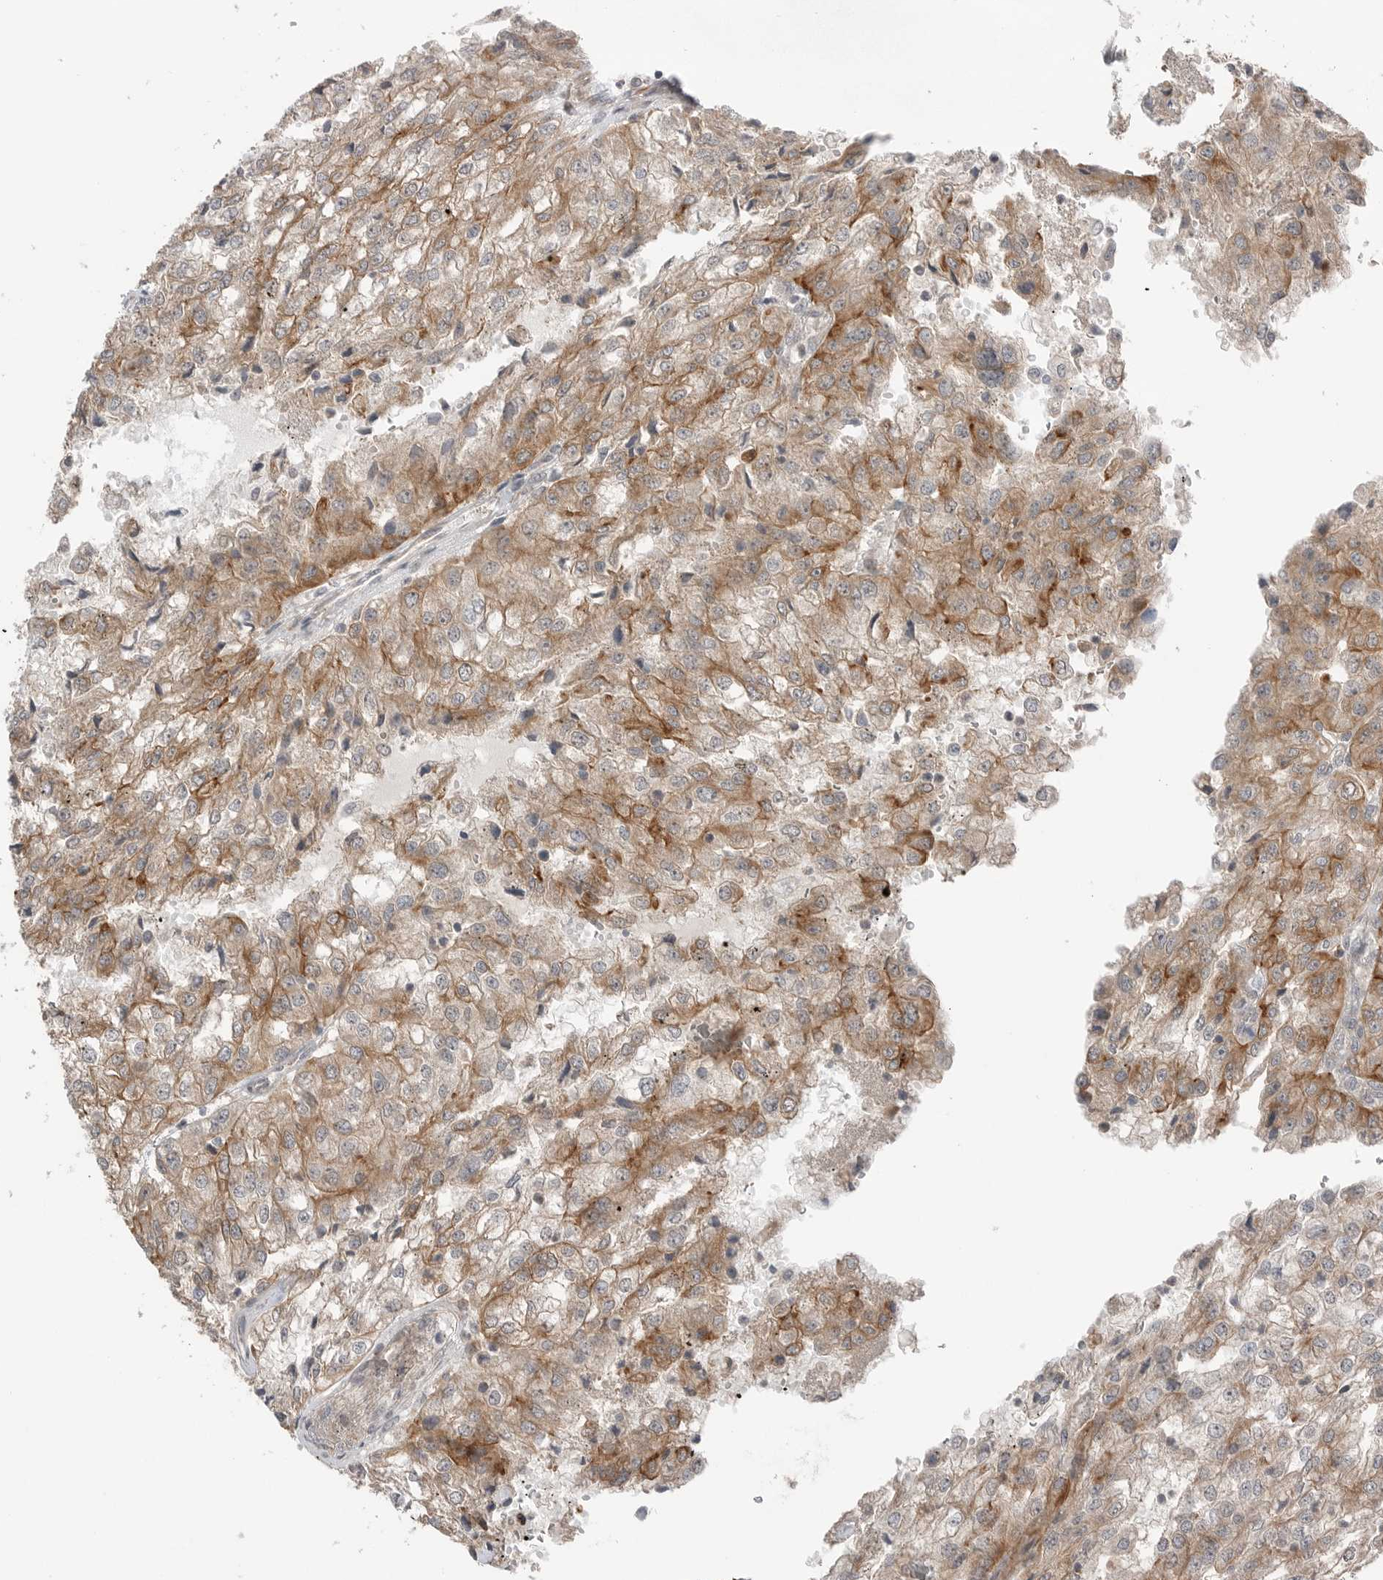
{"staining": {"intensity": "weak", "quantity": "25%-75%", "location": "cytoplasmic/membranous"}, "tissue": "renal cancer", "cell_type": "Tumor cells", "image_type": "cancer", "snomed": [{"axis": "morphology", "description": "Adenocarcinoma, NOS"}, {"axis": "topography", "description": "Kidney"}], "caption": "Protein staining displays weak cytoplasmic/membranous staining in about 25%-75% of tumor cells in renal adenocarcinoma.", "gene": "PEAK1", "patient": {"sex": "female", "age": 54}}